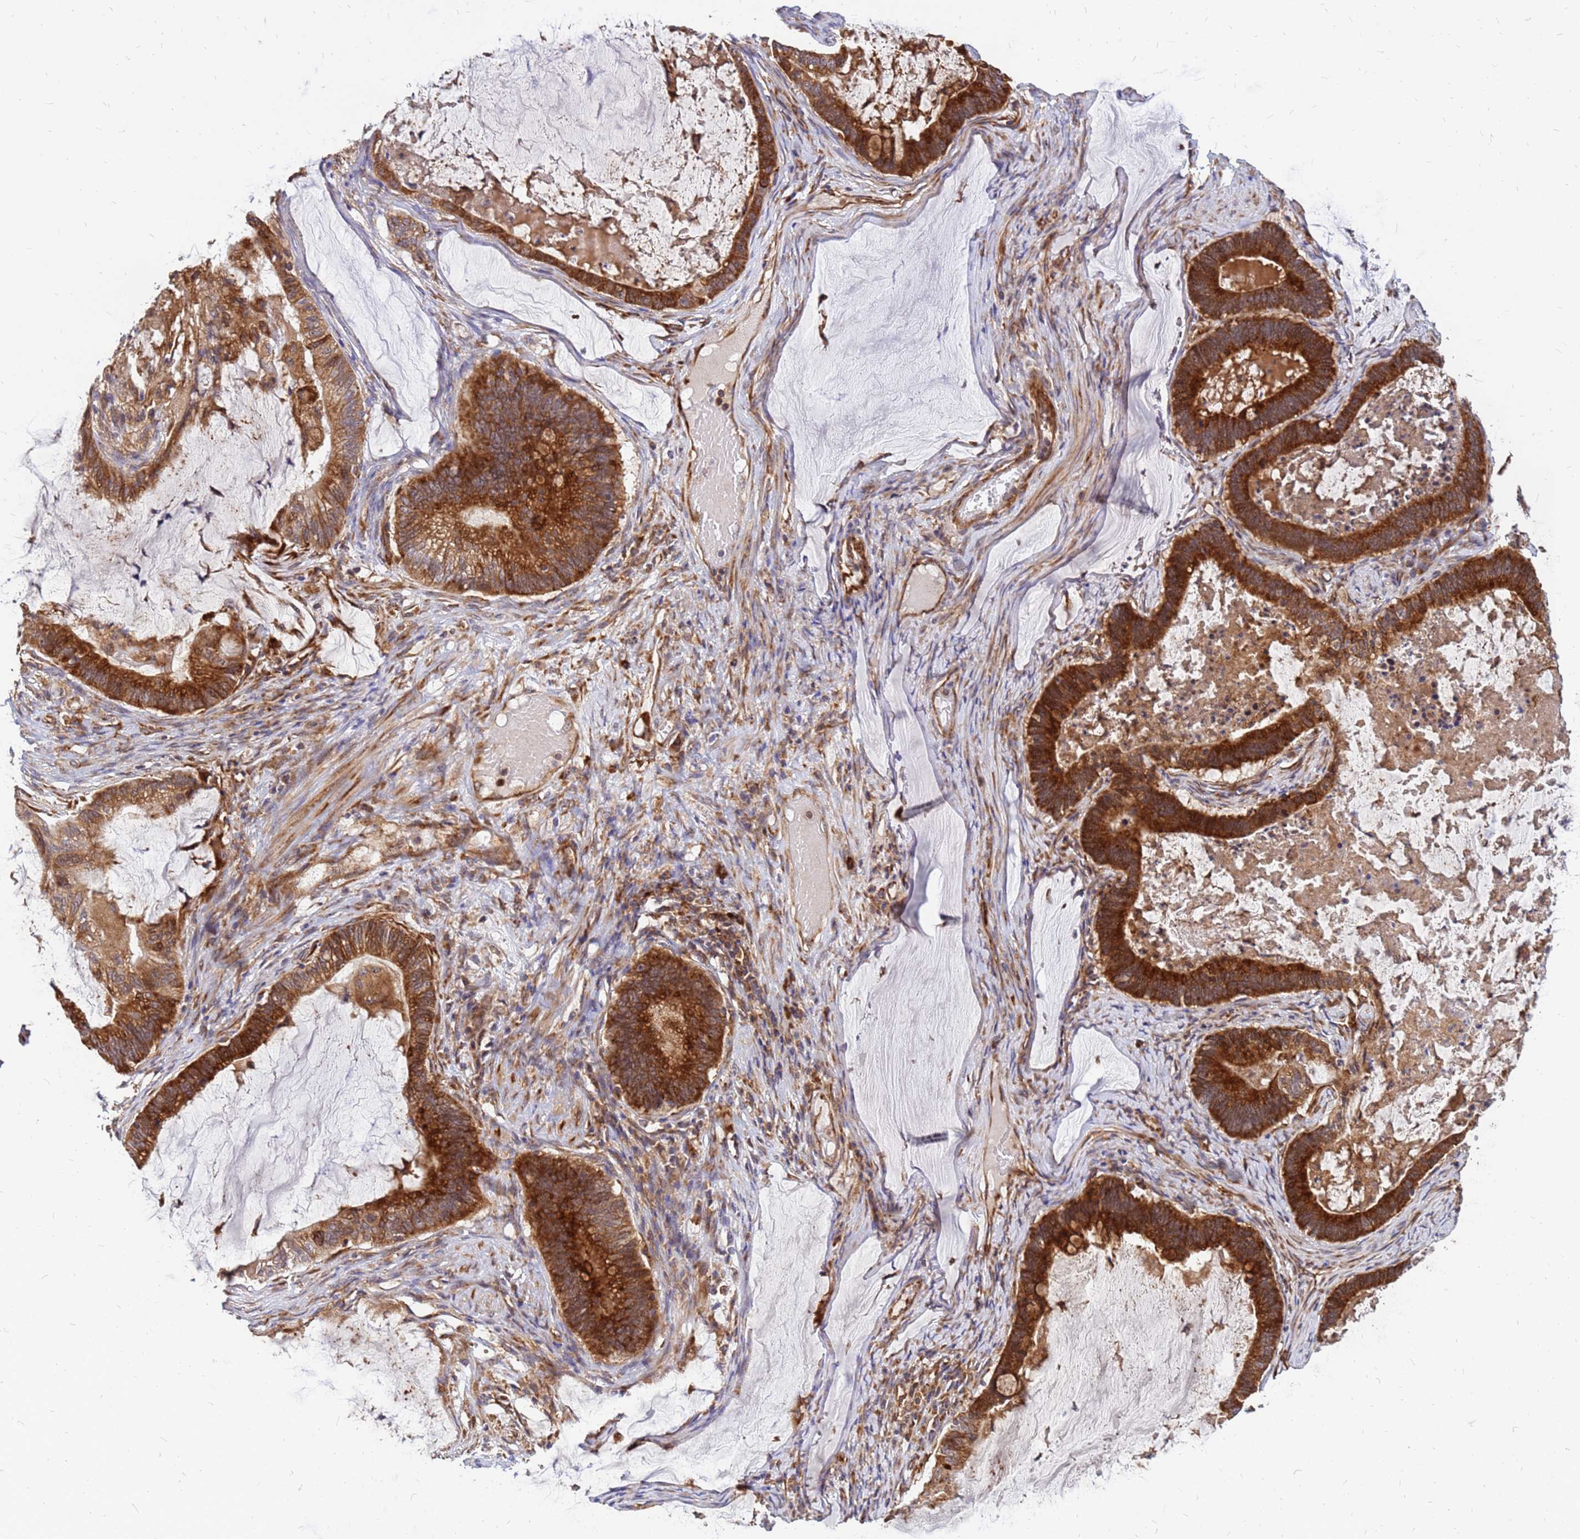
{"staining": {"intensity": "strong", "quantity": ">75%", "location": "cytoplasmic/membranous"}, "tissue": "ovarian cancer", "cell_type": "Tumor cells", "image_type": "cancer", "snomed": [{"axis": "morphology", "description": "Cystadenocarcinoma, mucinous, NOS"}, {"axis": "topography", "description": "Ovary"}], "caption": "This is a micrograph of immunohistochemistry staining of mucinous cystadenocarcinoma (ovarian), which shows strong positivity in the cytoplasmic/membranous of tumor cells.", "gene": "RPL8", "patient": {"sex": "female", "age": 61}}